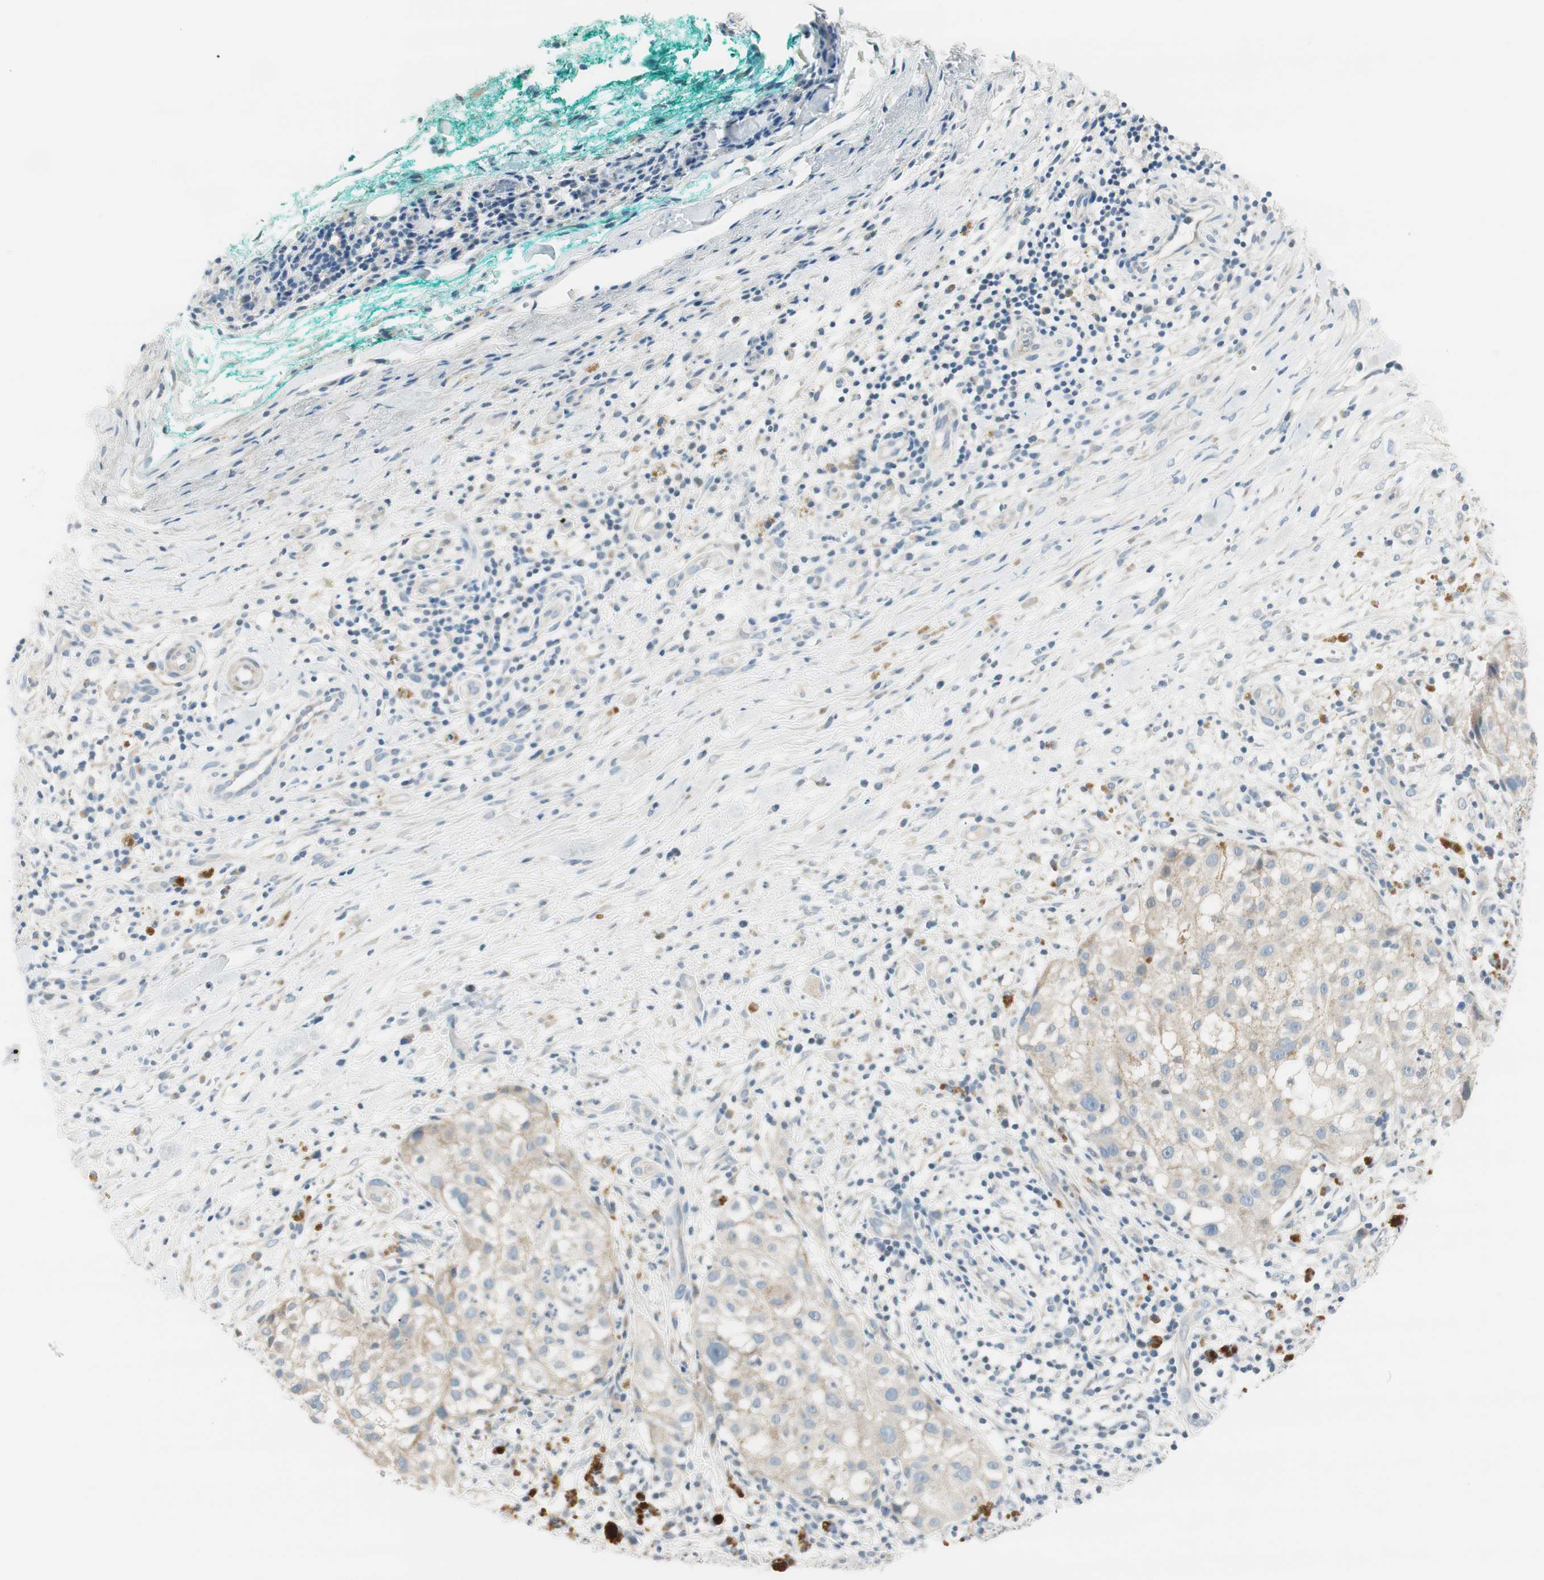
{"staining": {"intensity": "negative", "quantity": "none", "location": "none"}, "tissue": "melanoma", "cell_type": "Tumor cells", "image_type": "cancer", "snomed": [{"axis": "morphology", "description": "Necrosis, NOS"}, {"axis": "morphology", "description": "Malignant melanoma, NOS"}, {"axis": "topography", "description": "Skin"}], "caption": "Tumor cells show no significant protein positivity in malignant melanoma.", "gene": "TACR3", "patient": {"sex": "female", "age": 87}}